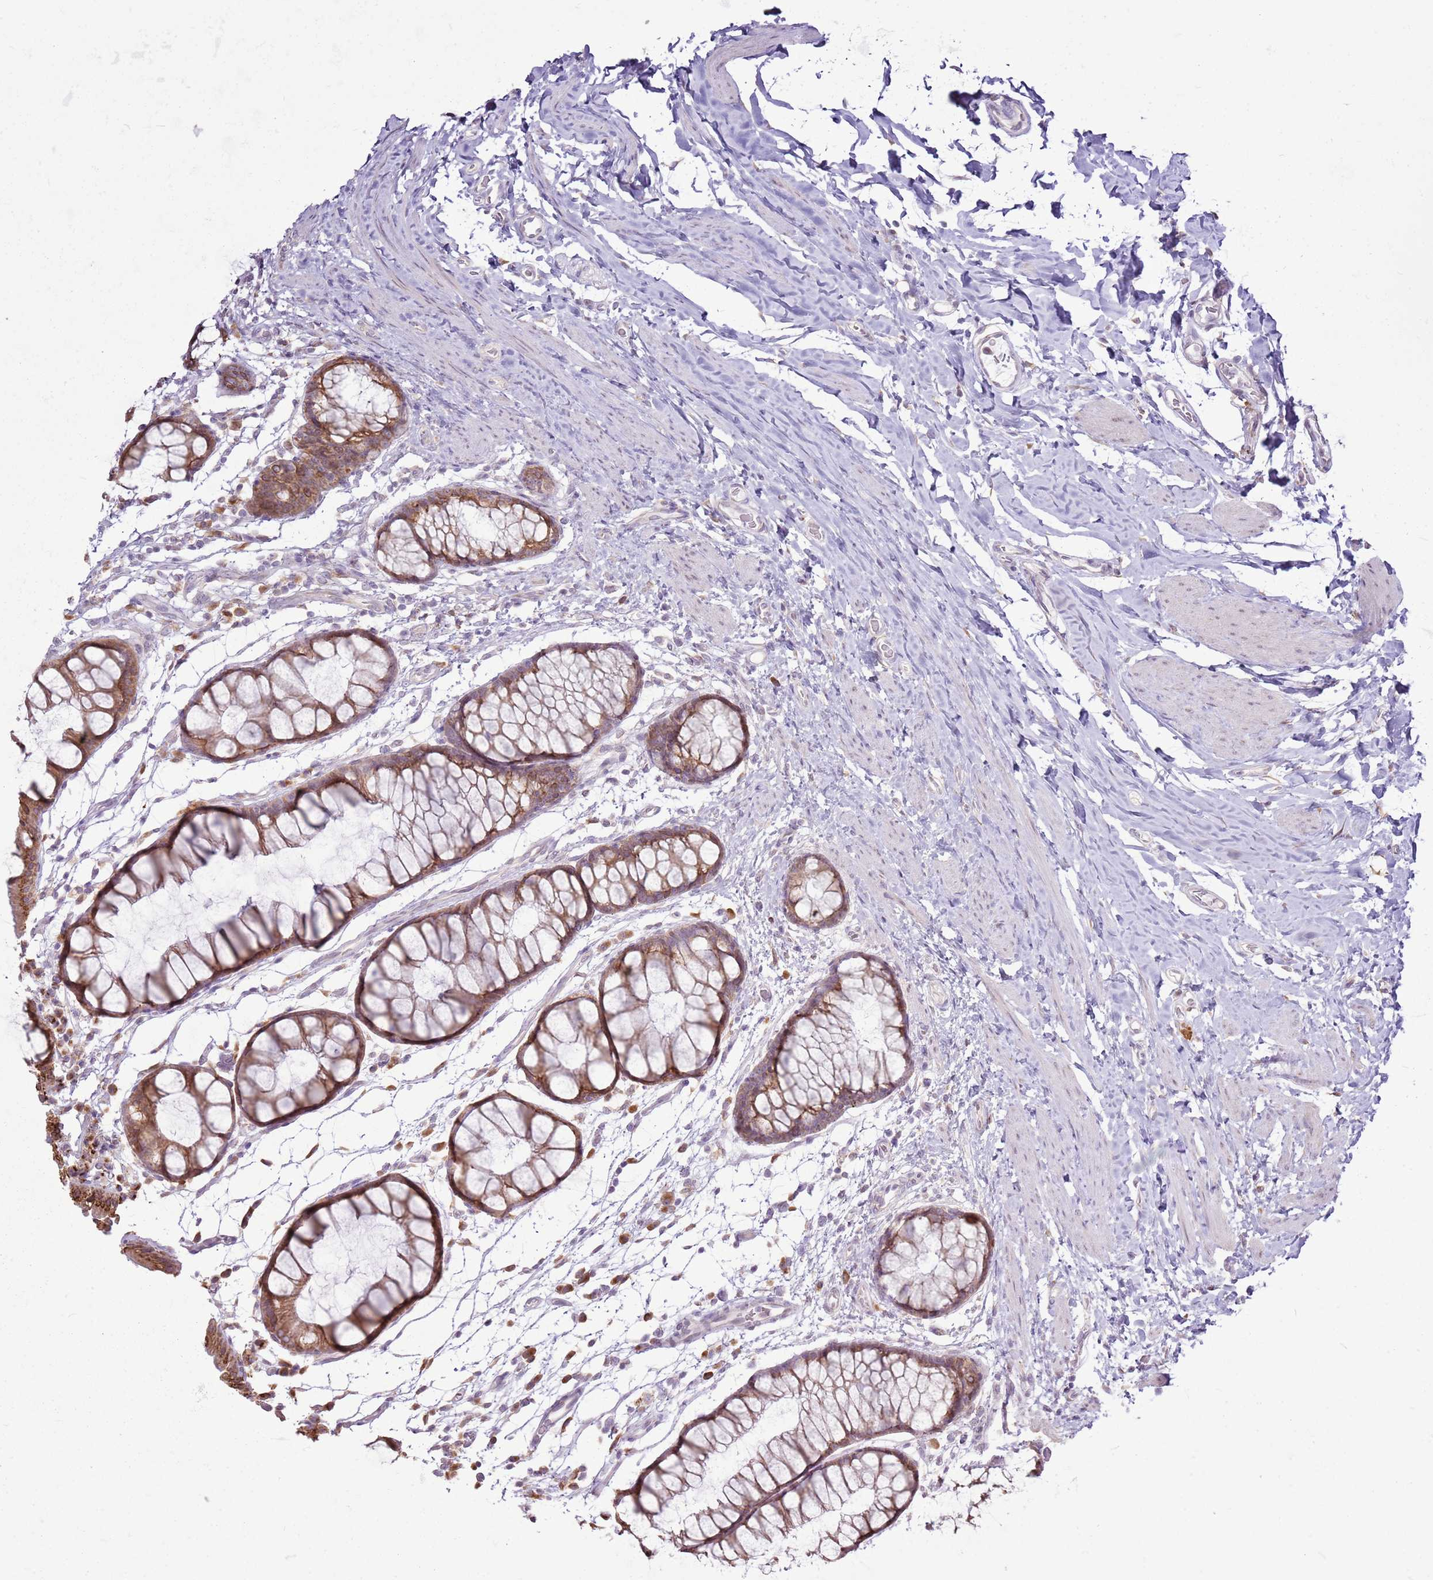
{"staining": {"intensity": "weak", "quantity": "25%-75%", "location": "cytoplasmic/membranous"}, "tissue": "colon", "cell_type": "Endothelial cells", "image_type": "normal", "snomed": [{"axis": "morphology", "description": "Normal tissue, NOS"}, {"axis": "topography", "description": "Colon"}], "caption": "Colon stained for a protein (brown) exhibits weak cytoplasmic/membranous positive expression in approximately 25%-75% of endothelial cells.", "gene": "TMED10", "patient": {"sex": "female", "age": 62}}